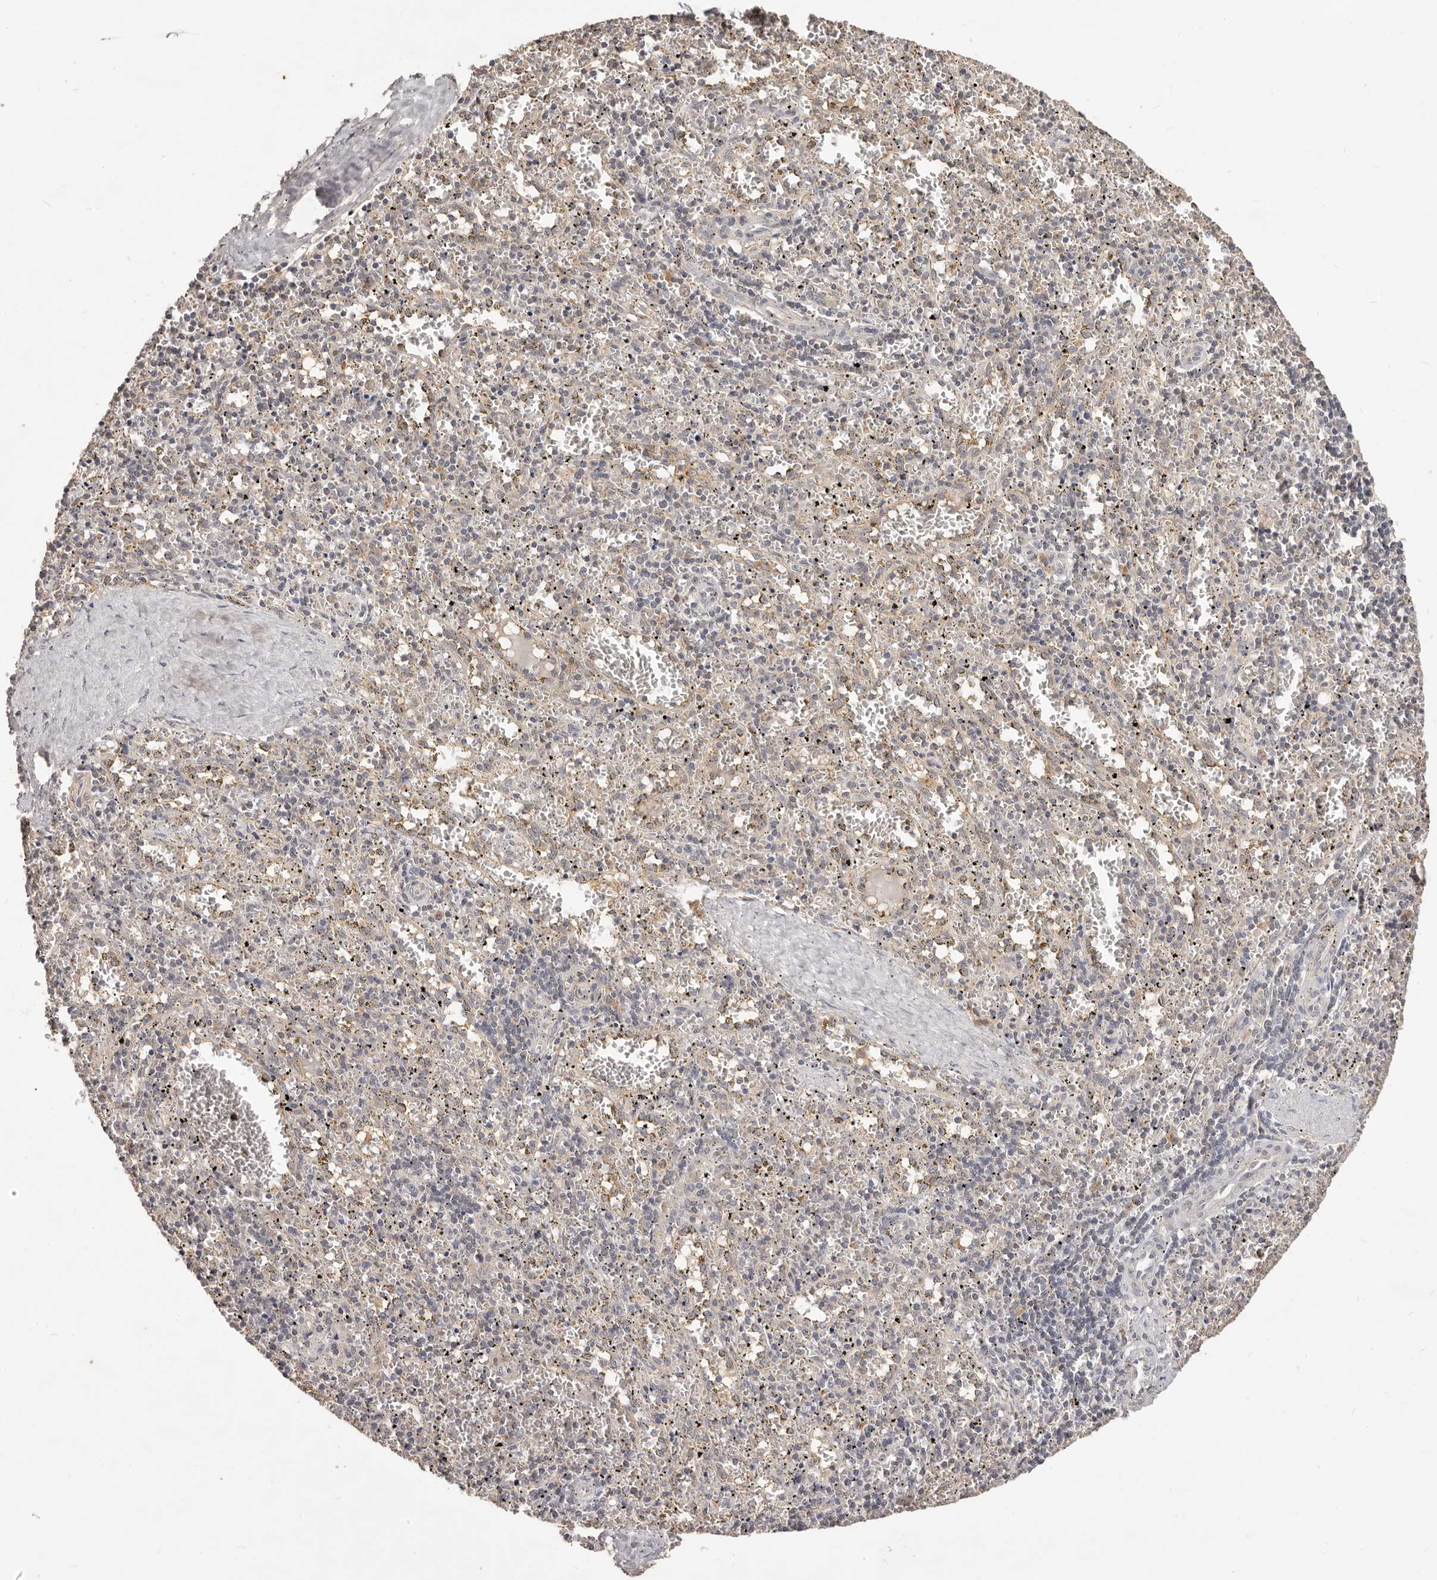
{"staining": {"intensity": "negative", "quantity": "none", "location": "none"}, "tissue": "spleen", "cell_type": "Cells in red pulp", "image_type": "normal", "snomed": [{"axis": "morphology", "description": "Normal tissue, NOS"}, {"axis": "topography", "description": "Spleen"}], "caption": "Immunohistochemical staining of unremarkable human spleen exhibits no significant expression in cells in red pulp. Brightfield microscopy of immunohistochemistry stained with DAB (brown) and hematoxylin (blue), captured at high magnification.", "gene": "TSPAN13", "patient": {"sex": "male", "age": 11}}